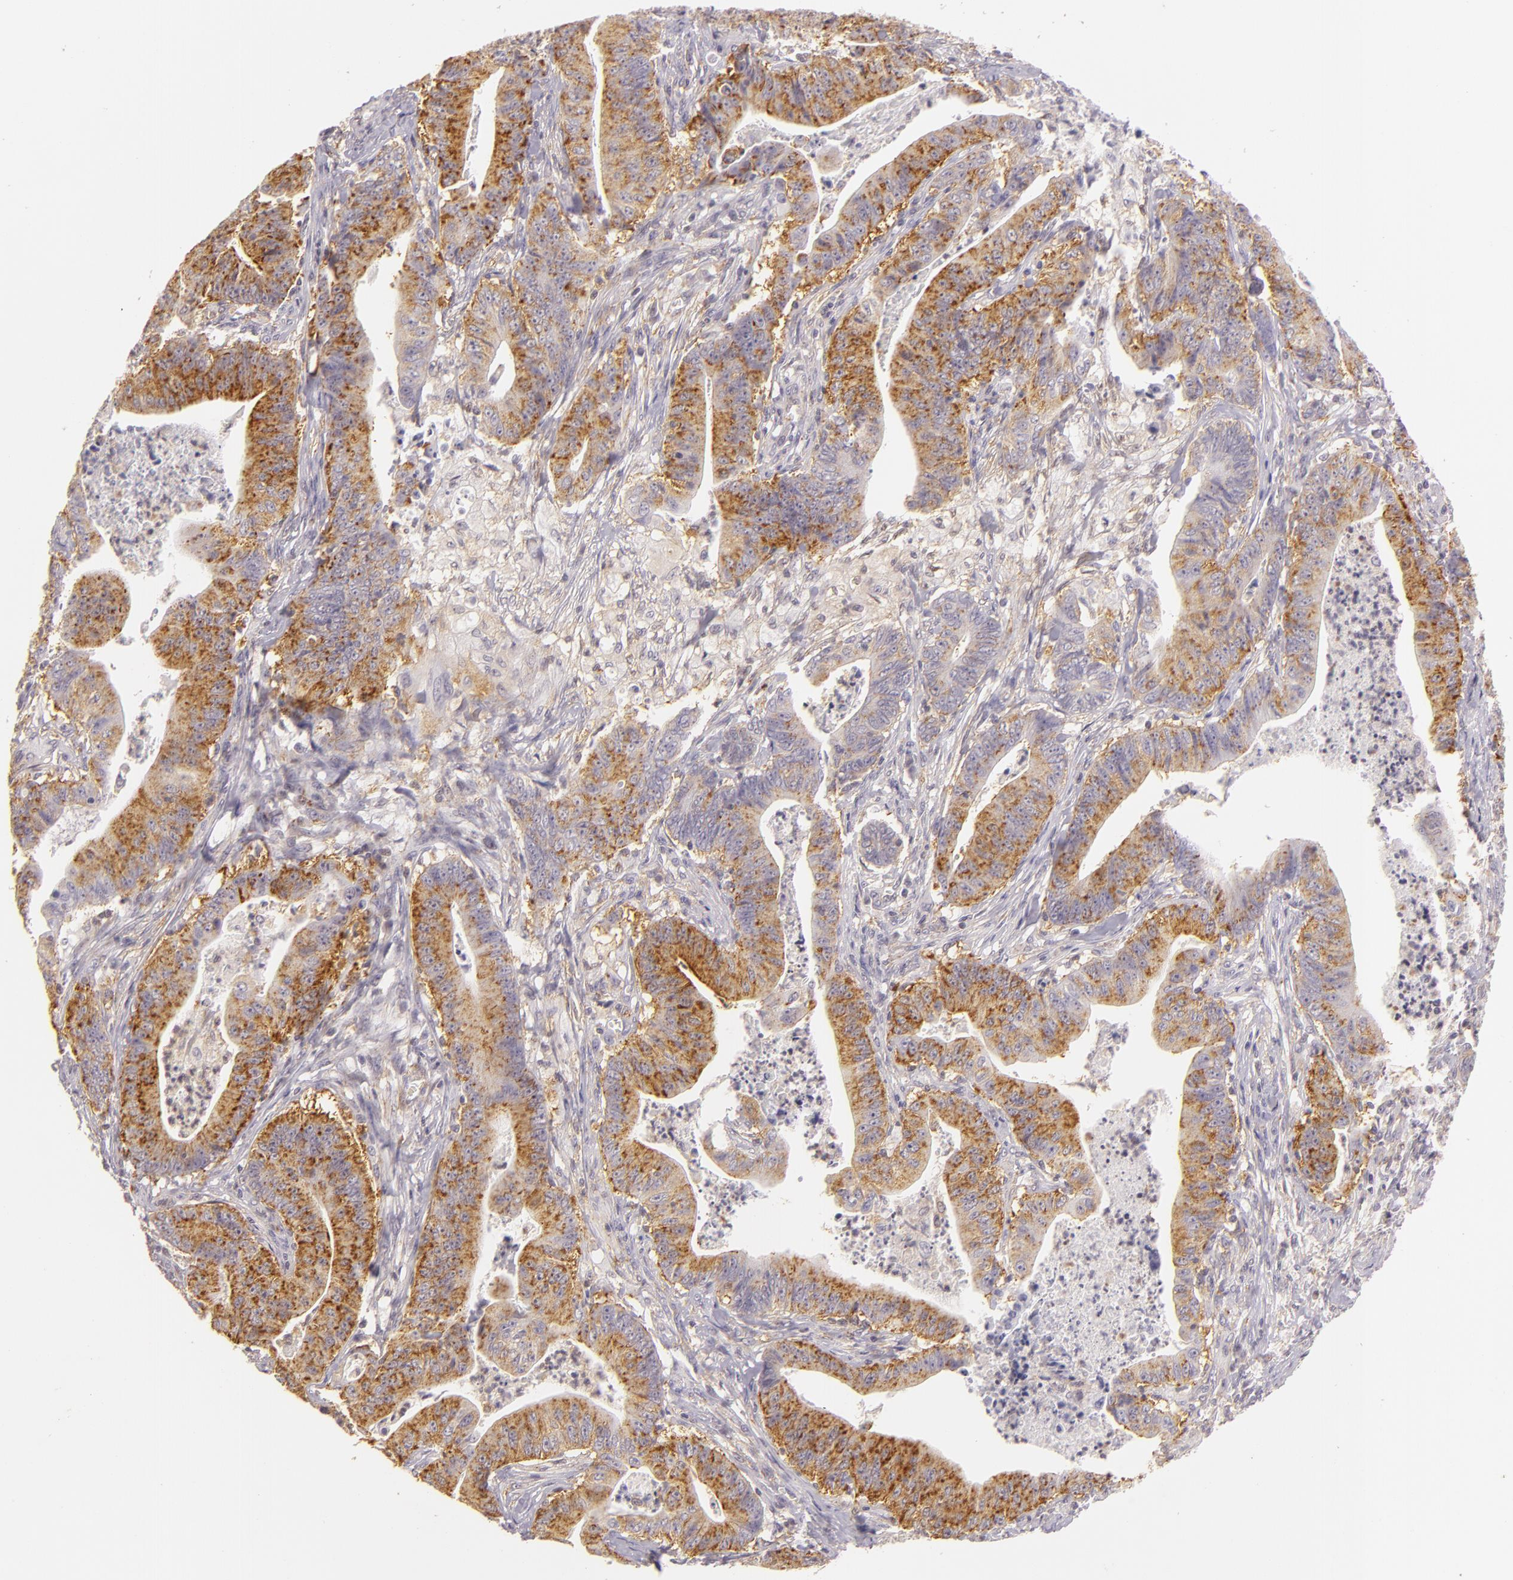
{"staining": {"intensity": "moderate", "quantity": "<25%", "location": "cytoplasmic/membranous"}, "tissue": "stomach cancer", "cell_type": "Tumor cells", "image_type": "cancer", "snomed": [{"axis": "morphology", "description": "Adenocarcinoma, NOS"}, {"axis": "topography", "description": "Stomach, lower"}], "caption": "Tumor cells show moderate cytoplasmic/membranous positivity in approximately <25% of cells in stomach cancer.", "gene": "IMPDH1", "patient": {"sex": "female", "age": 86}}